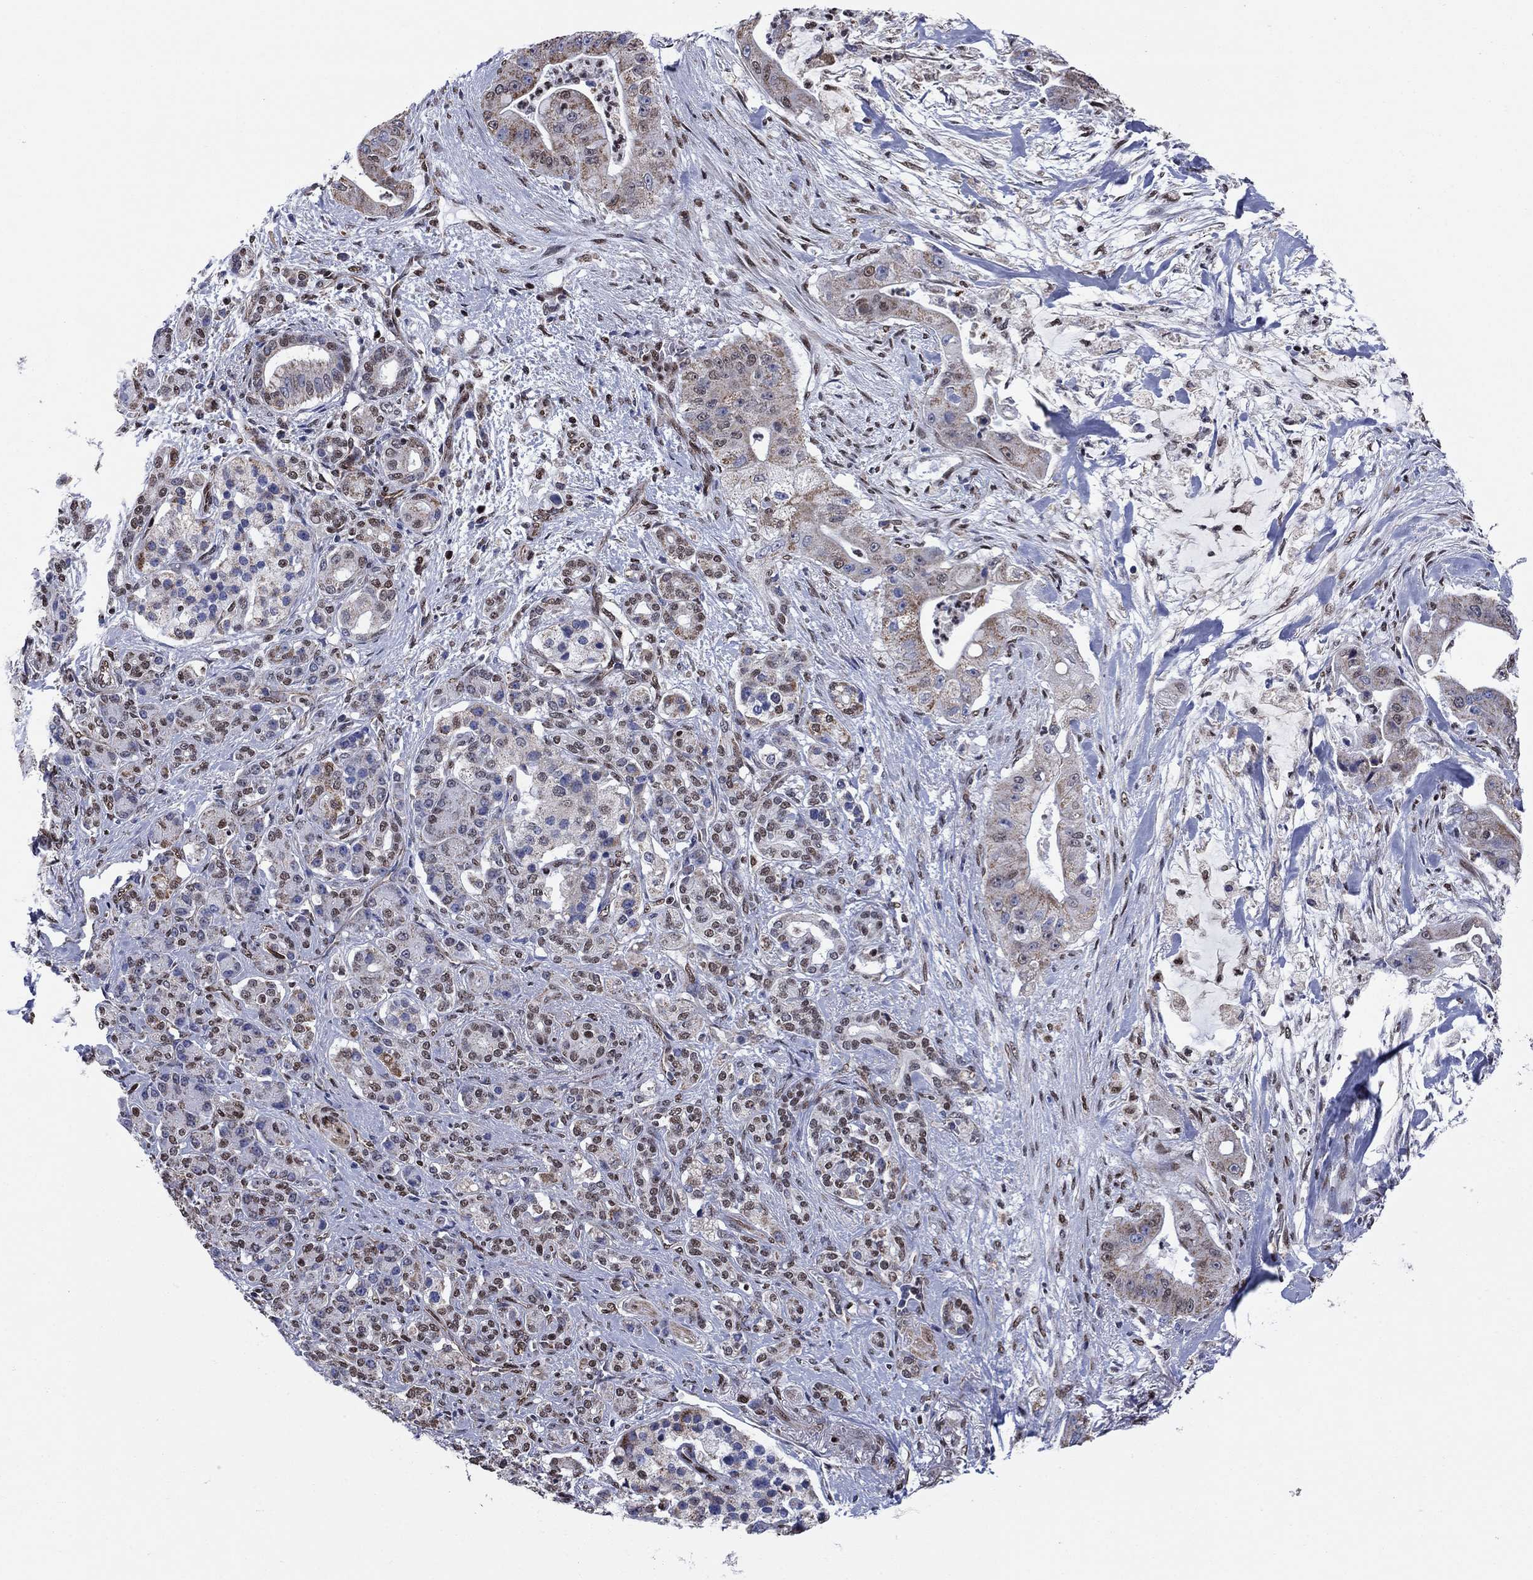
{"staining": {"intensity": "moderate", "quantity": "<25%", "location": "cytoplasmic/membranous,nuclear"}, "tissue": "pancreatic cancer", "cell_type": "Tumor cells", "image_type": "cancer", "snomed": [{"axis": "morphology", "description": "Normal tissue, NOS"}, {"axis": "morphology", "description": "Inflammation, NOS"}, {"axis": "morphology", "description": "Adenocarcinoma, NOS"}, {"axis": "topography", "description": "Pancreas"}], "caption": "Immunohistochemistry micrograph of human adenocarcinoma (pancreatic) stained for a protein (brown), which demonstrates low levels of moderate cytoplasmic/membranous and nuclear staining in about <25% of tumor cells.", "gene": "N4BP2", "patient": {"sex": "male", "age": 57}}